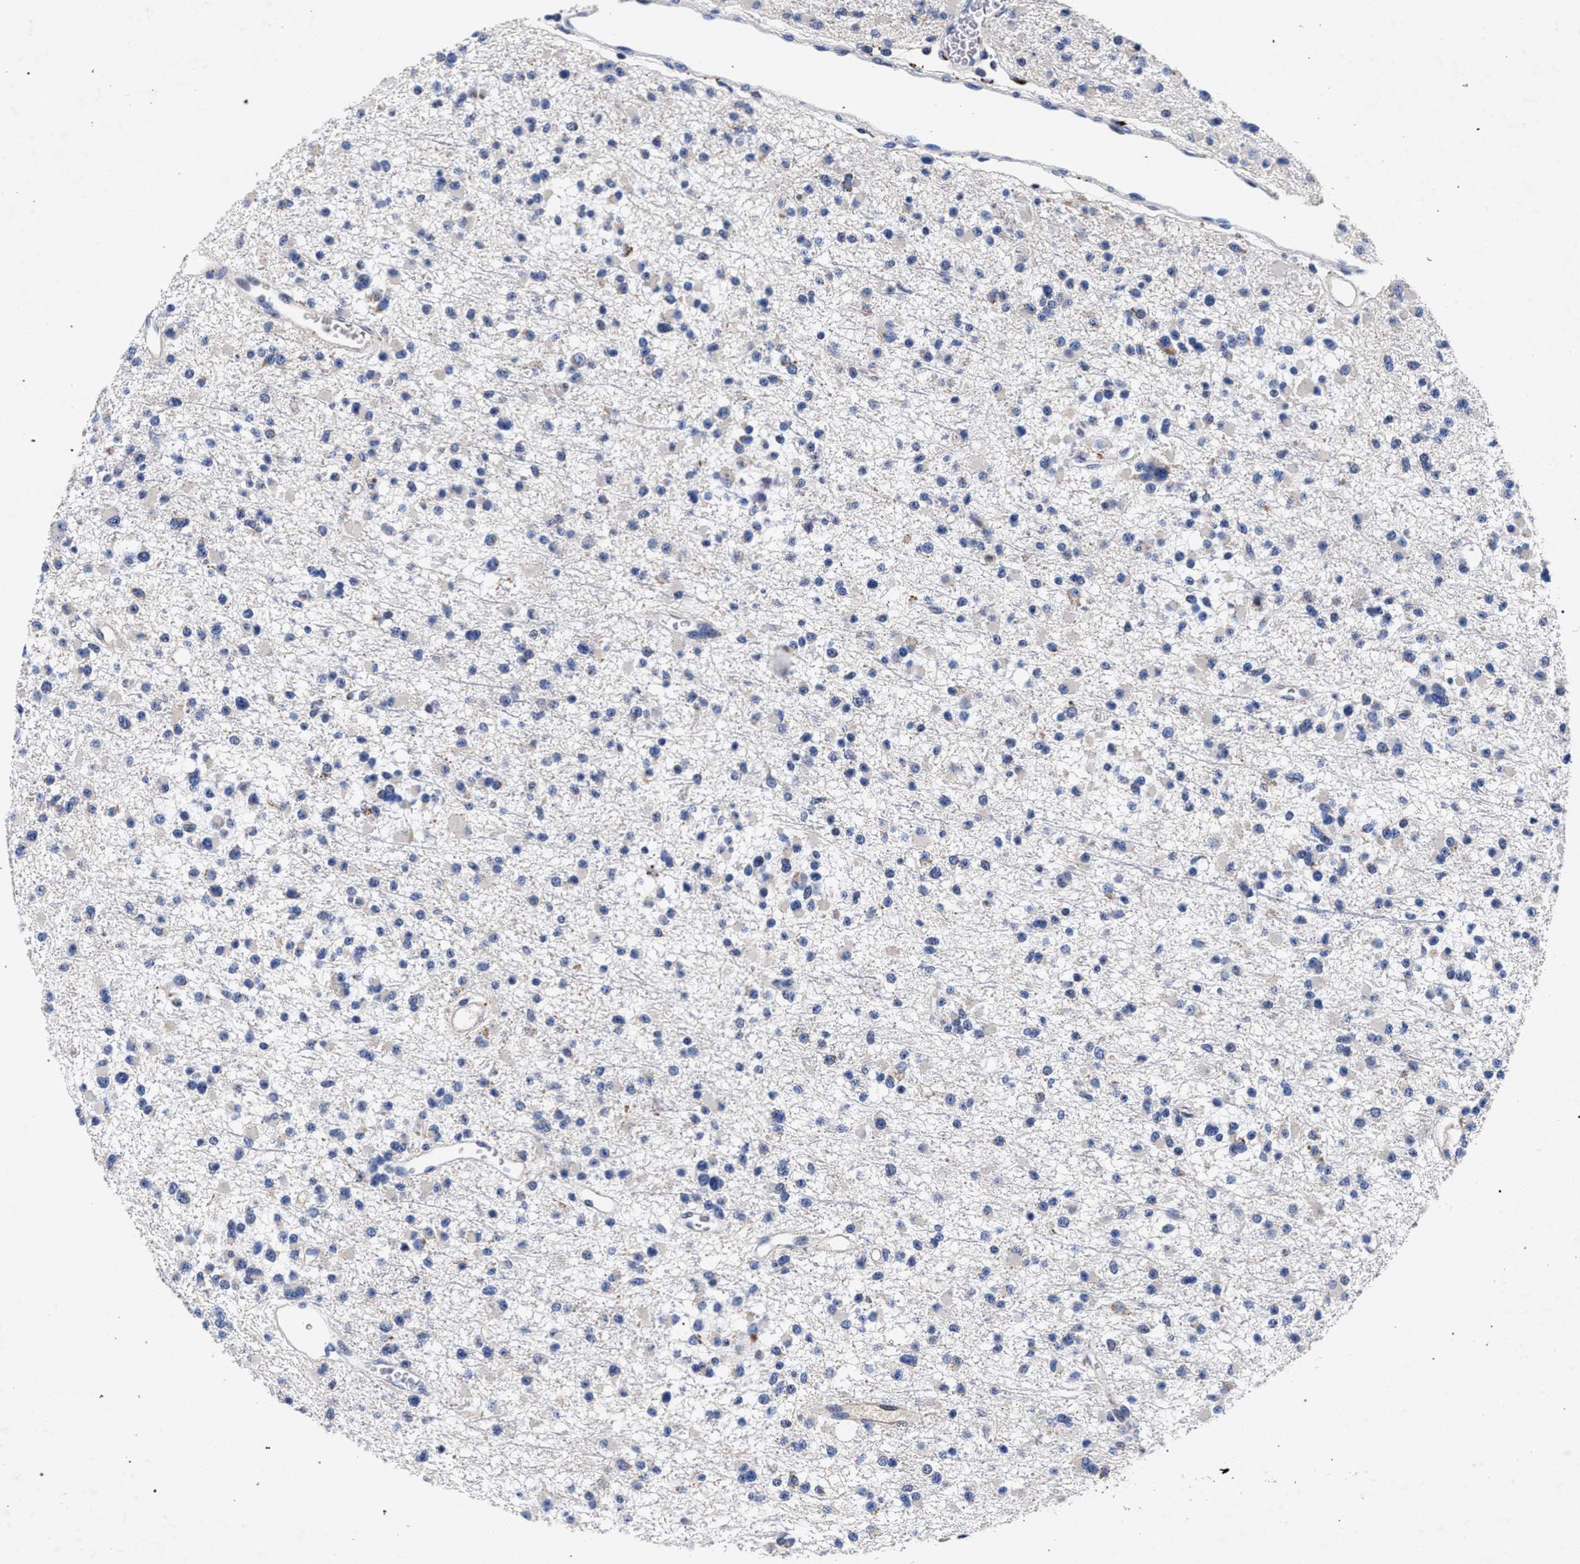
{"staining": {"intensity": "negative", "quantity": "none", "location": "none"}, "tissue": "glioma", "cell_type": "Tumor cells", "image_type": "cancer", "snomed": [{"axis": "morphology", "description": "Glioma, malignant, Low grade"}, {"axis": "topography", "description": "Brain"}], "caption": "This is a histopathology image of IHC staining of glioma, which shows no expression in tumor cells.", "gene": "HSD17B14", "patient": {"sex": "female", "age": 22}}